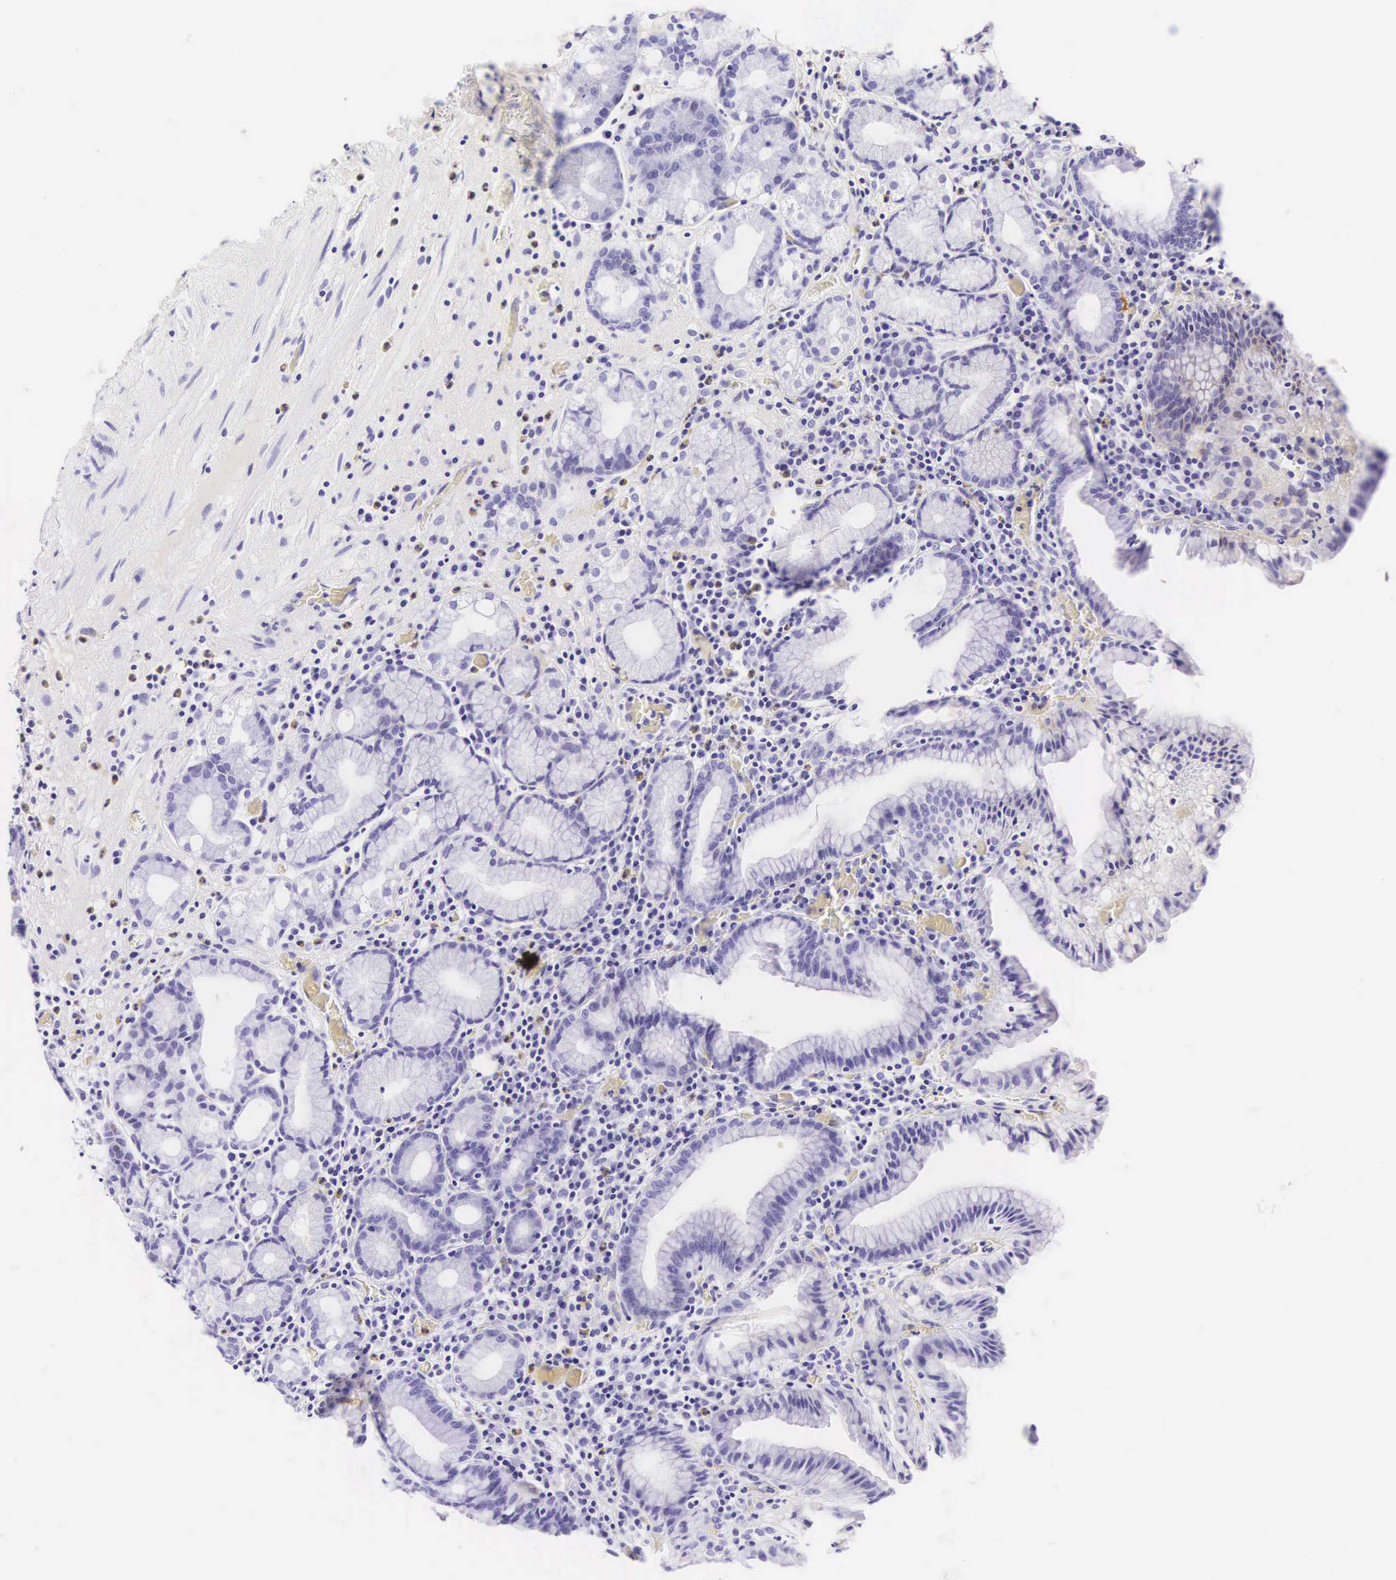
{"staining": {"intensity": "negative", "quantity": "none", "location": "none"}, "tissue": "stomach", "cell_type": "Glandular cells", "image_type": "normal", "snomed": [{"axis": "morphology", "description": "Normal tissue, NOS"}, {"axis": "topography", "description": "Stomach, lower"}, {"axis": "topography", "description": "Duodenum"}], "caption": "This image is of unremarkable stomach stained with immunohistochemistry (IHC) to label a protein in brown with the nuclei are counter-stained blue. There is no positivity in glandular cells.", "gene": "CD1A", "patient": {"sex": "male", "age": 84}}